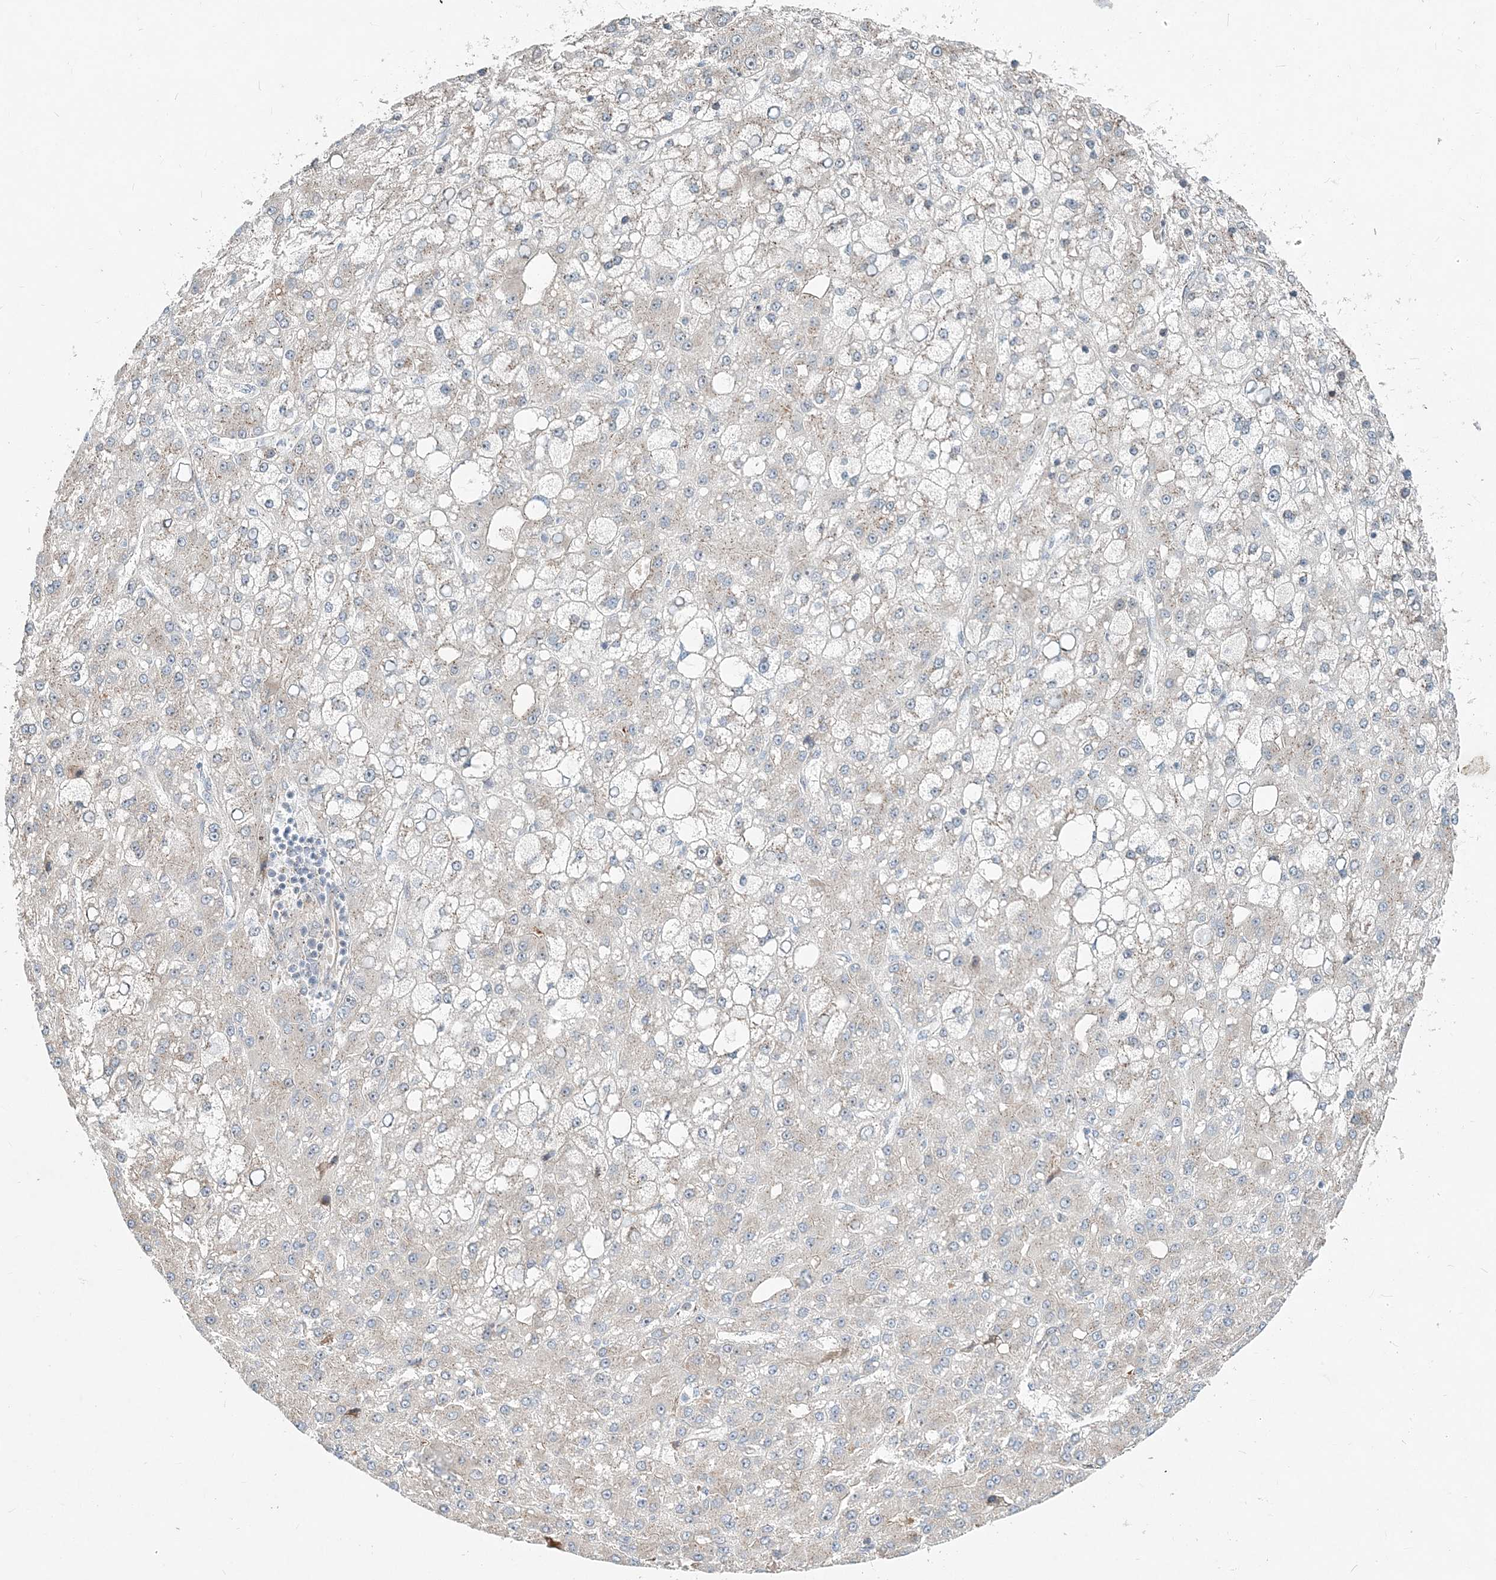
{"staining": {"intensity": "weak", "quantity": "<25%", "location": "cytoplasmic/membranous"}, "tissue": "liver cancer", "cell_type": "Tumor cells", "image_type": "cancer", "snomed": [{"axis": "morphology", "description": "Carcinoma, Hepatocellular, NOS"}, {"axis": "topography", "description": "Liver"}], "caption": "A photomicrograph of human liver hepatocellular carcinoma is negative for staining in tumor cells. (Stains: DAB (3,3'-diaminobenzidine) immunohistochemistry (IHC) with hematoxylin counter stain, Microscopy: brightfield microscopy at high magnification).", "gene": "CXXC5", "patient": {"sex": "male", "age": 67}}